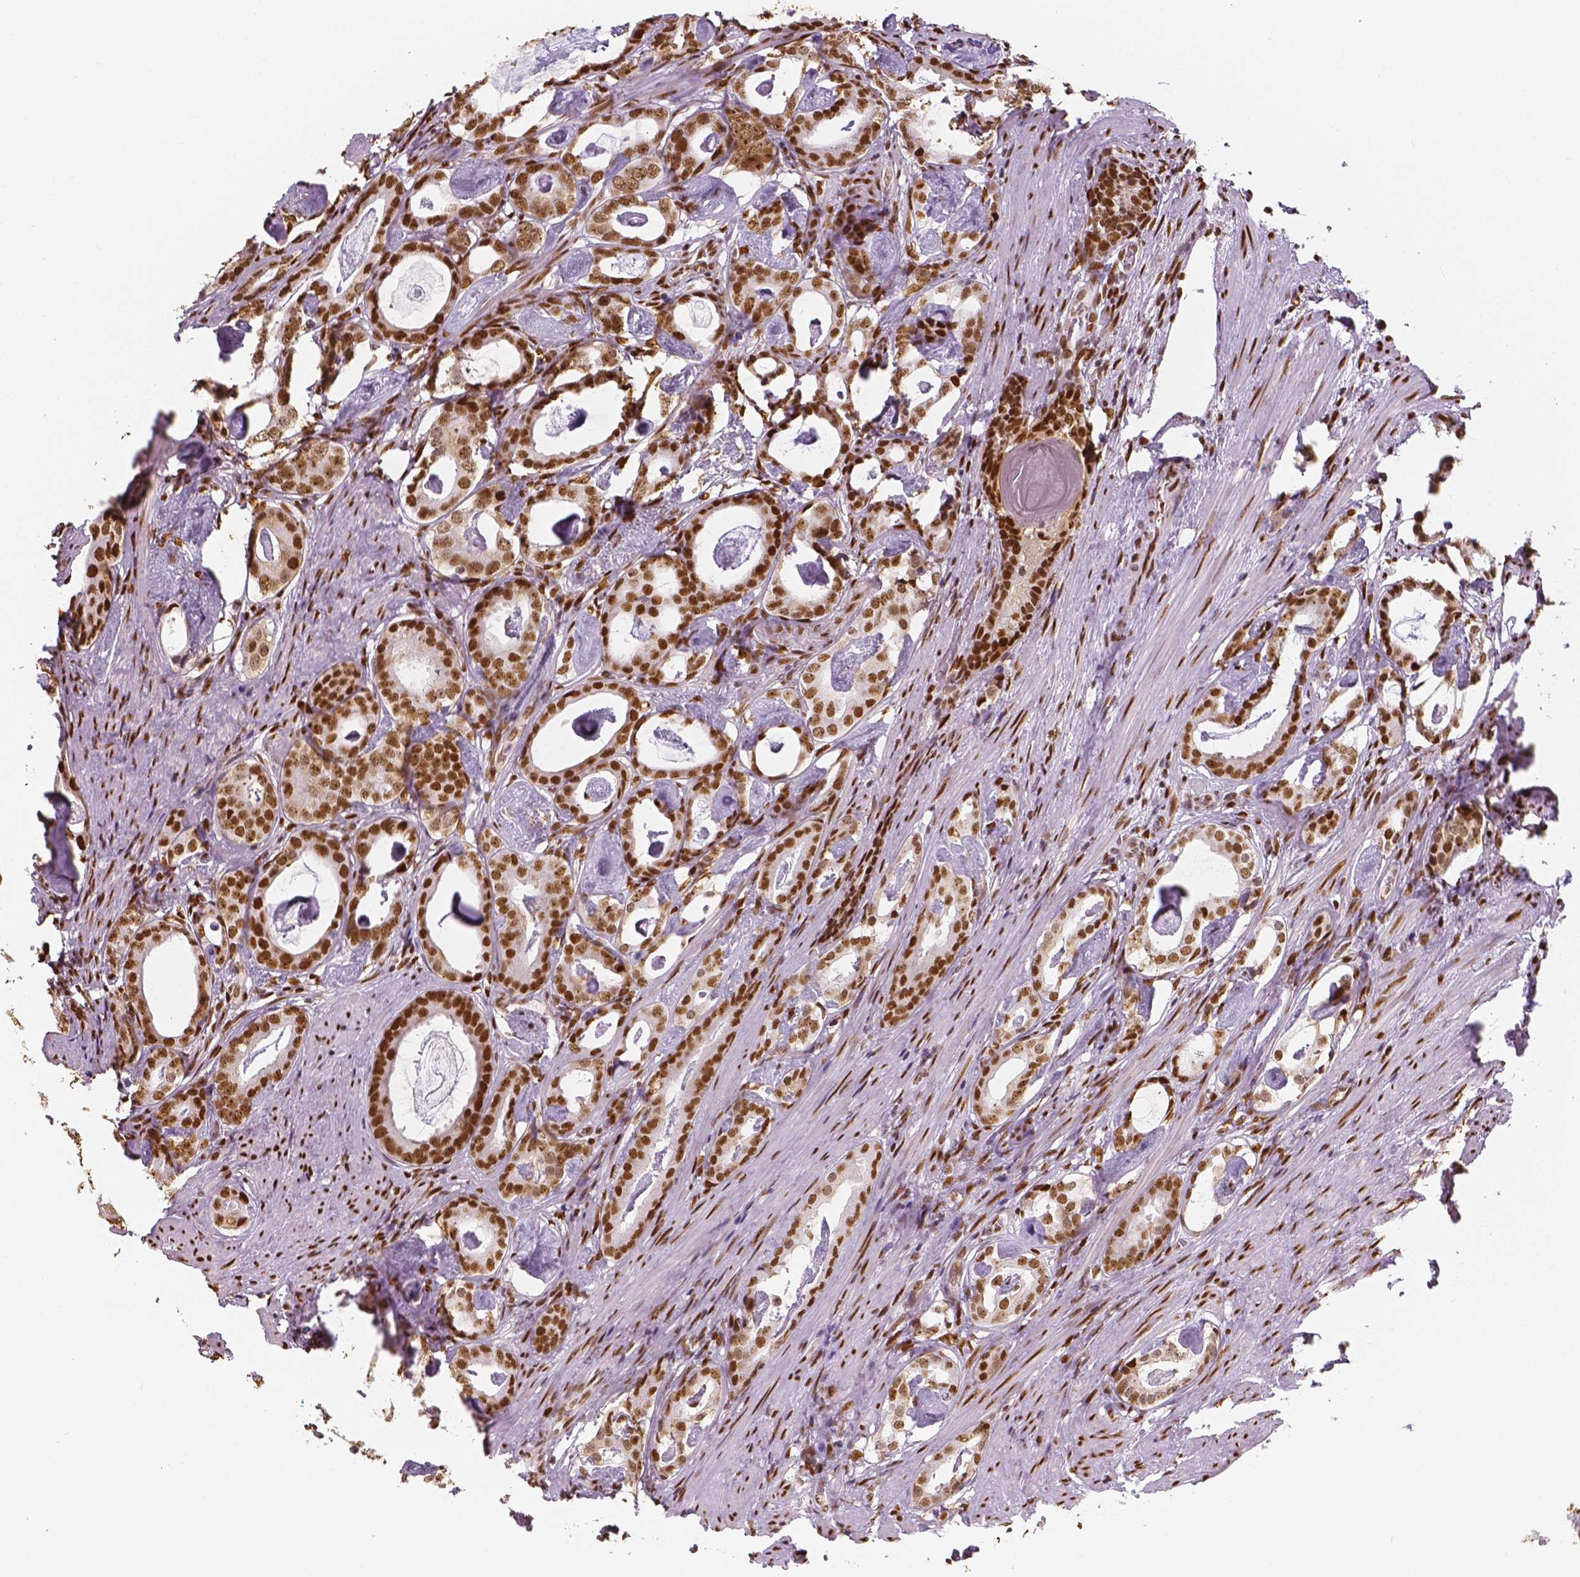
{"staining": {"intensity": "strong", "quantity": ">75%", "location": "nuclear"}, "tissue": "prostate cancer", "cell_type": "Tumor cells", "image_type": "cancer", "snomed": [{"axis": "morphology", "description": "Adenocarcinoma, Low grade"}, {"axis": "topography", "description": "Prostate and seminal vesicle, NOS"}], "caption": "High-power microscopy captured an IHC histopathology image of adenocarcinoma (low-grade) (prostate), revealing strong nuclear staining in approximately >75% of tumor cells.", "gene": "NUCKS1", "patient": {"sex": "male", "age": 71}}